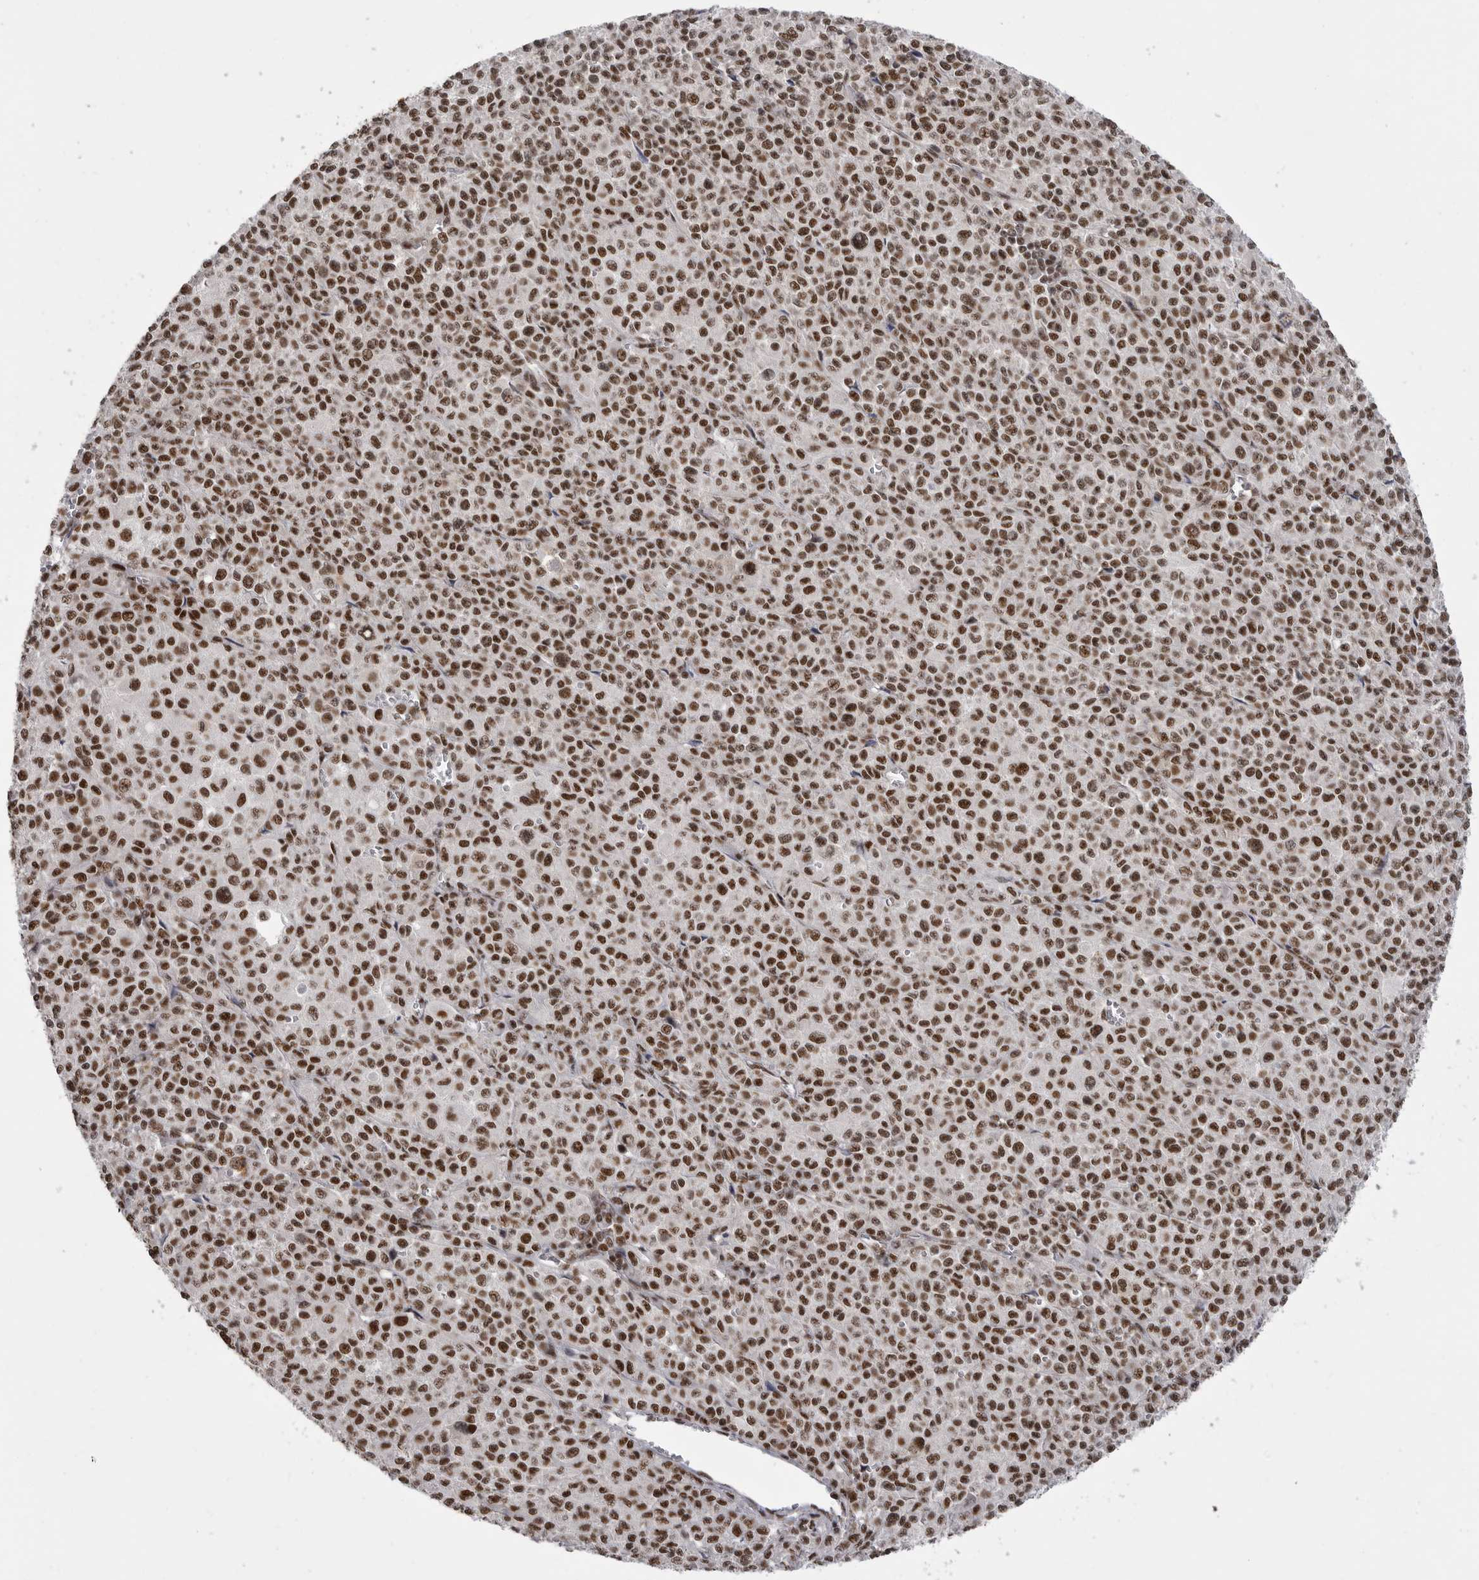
{"staining": {"intensity": "strong", "quantity": ">75%", "location": "nuclear"}, "tissue": "melanoma", "cell_type": "Tumor cells", "image_type": "cancer", "snomed": [{"axis": "morphology", "description": "Malignant melanoma, Metastatic site"}, {"axis": "topography", "description": "Skin"}], "caption": "A photomicrograph showing strong nuclear positivity in about >75% of tumor cells in melanoma, as visualized by brown immunohistochemical staining.", "gene": "PPP1R8", "patient": {"sex": "female", "age": 74}}